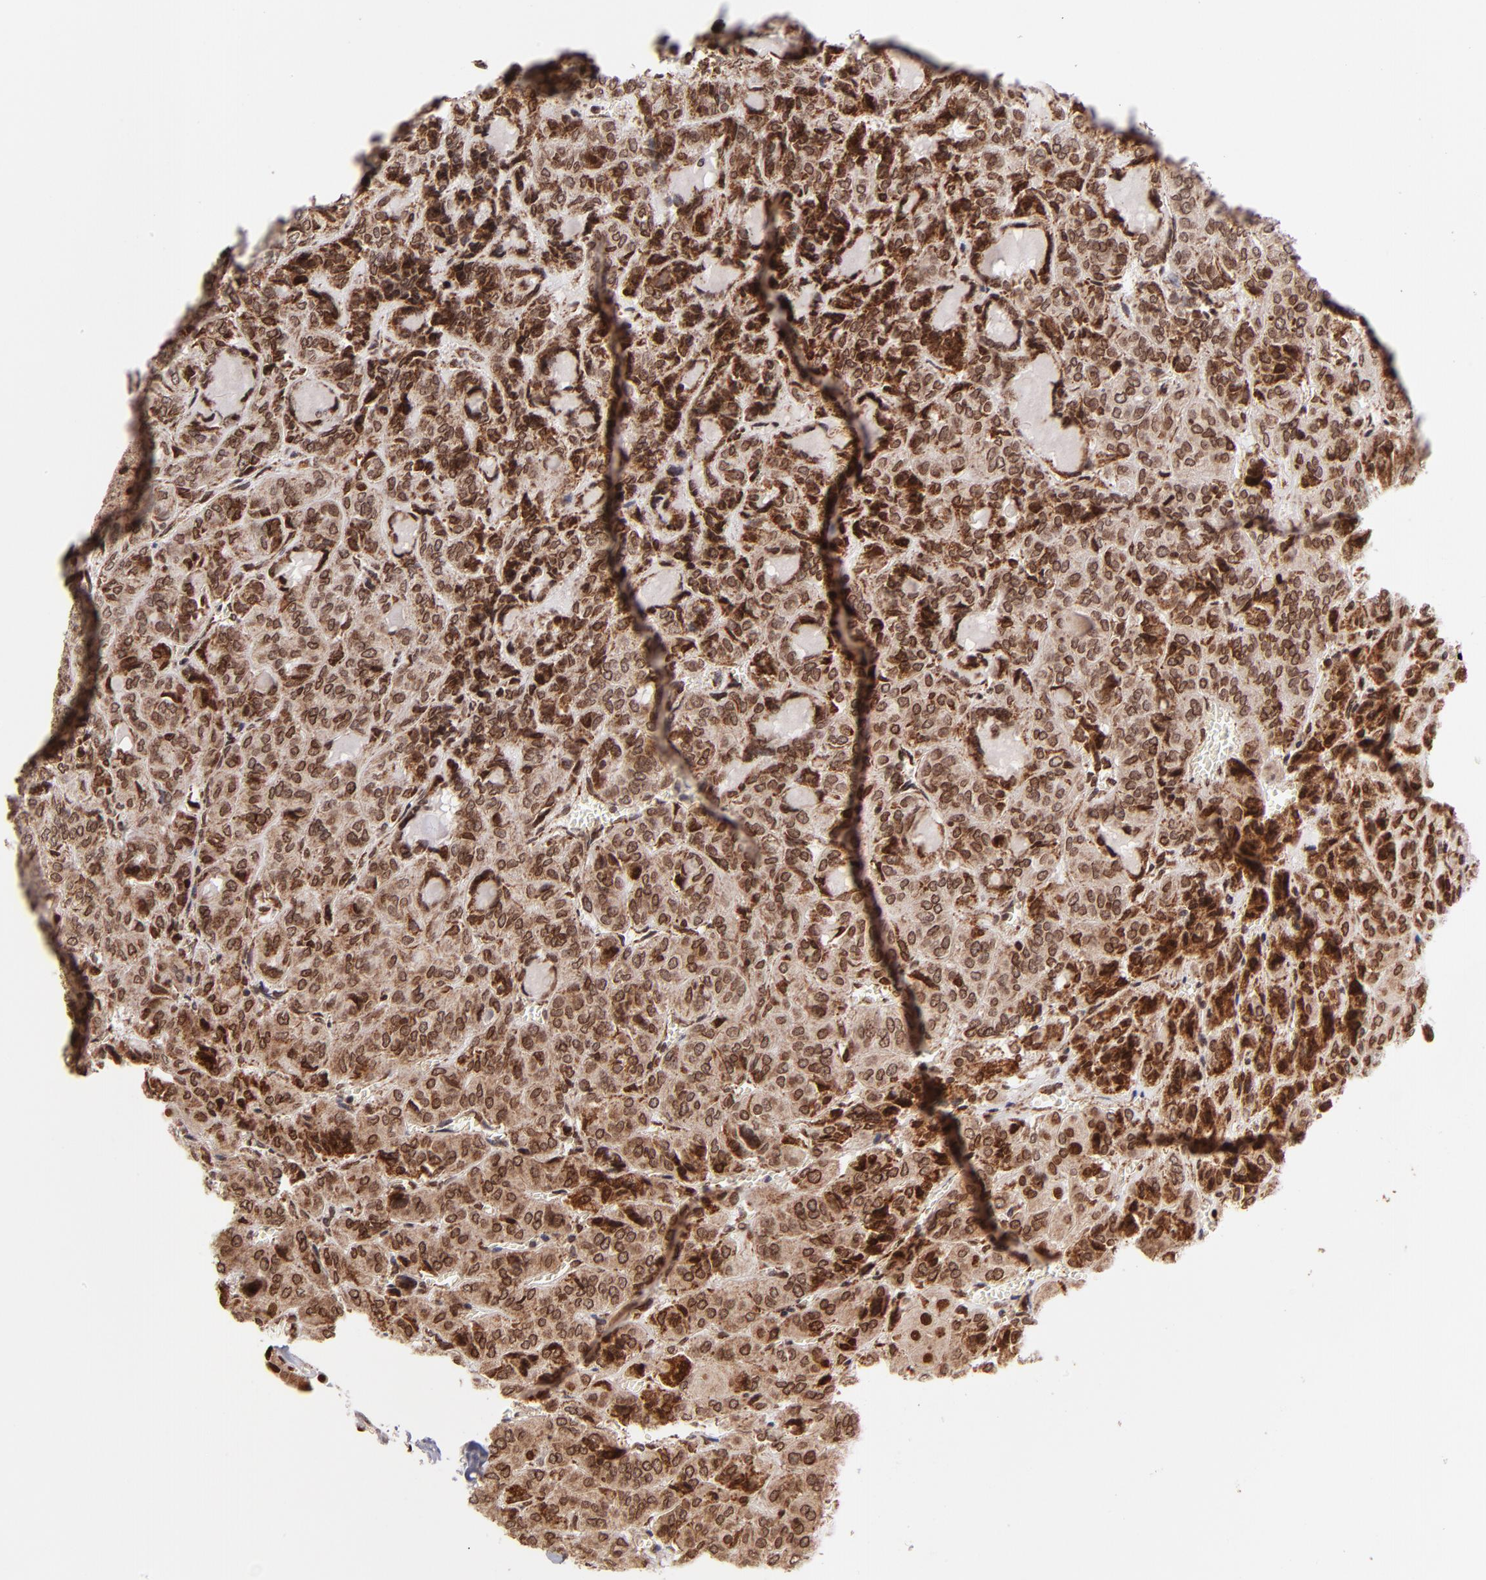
{"staining": {"intensity": "strong", "quantity": ">75%", "location": "cytoplasmic/membranous,nuclear"}, "tissue": "thyroid cancer", "cell_type": "Tumor cells", "image_type": "cancer", "snomed": [{"axis": "morphology", "description": "Follicular adenoma carcinoma, NOS"}, {"axis": "topography", "description": "Thyroid gland"}], "caption": "Thyroid cancer (follicular adenoma carcinoma) stained for a protein (brown) exhibits strong cytoplasmic/membranous and nuclear positive positivity in approximately >75% of tumor cells.", "gene": "TOP1MT", "patient": {"sex": "female", "age": 71}}